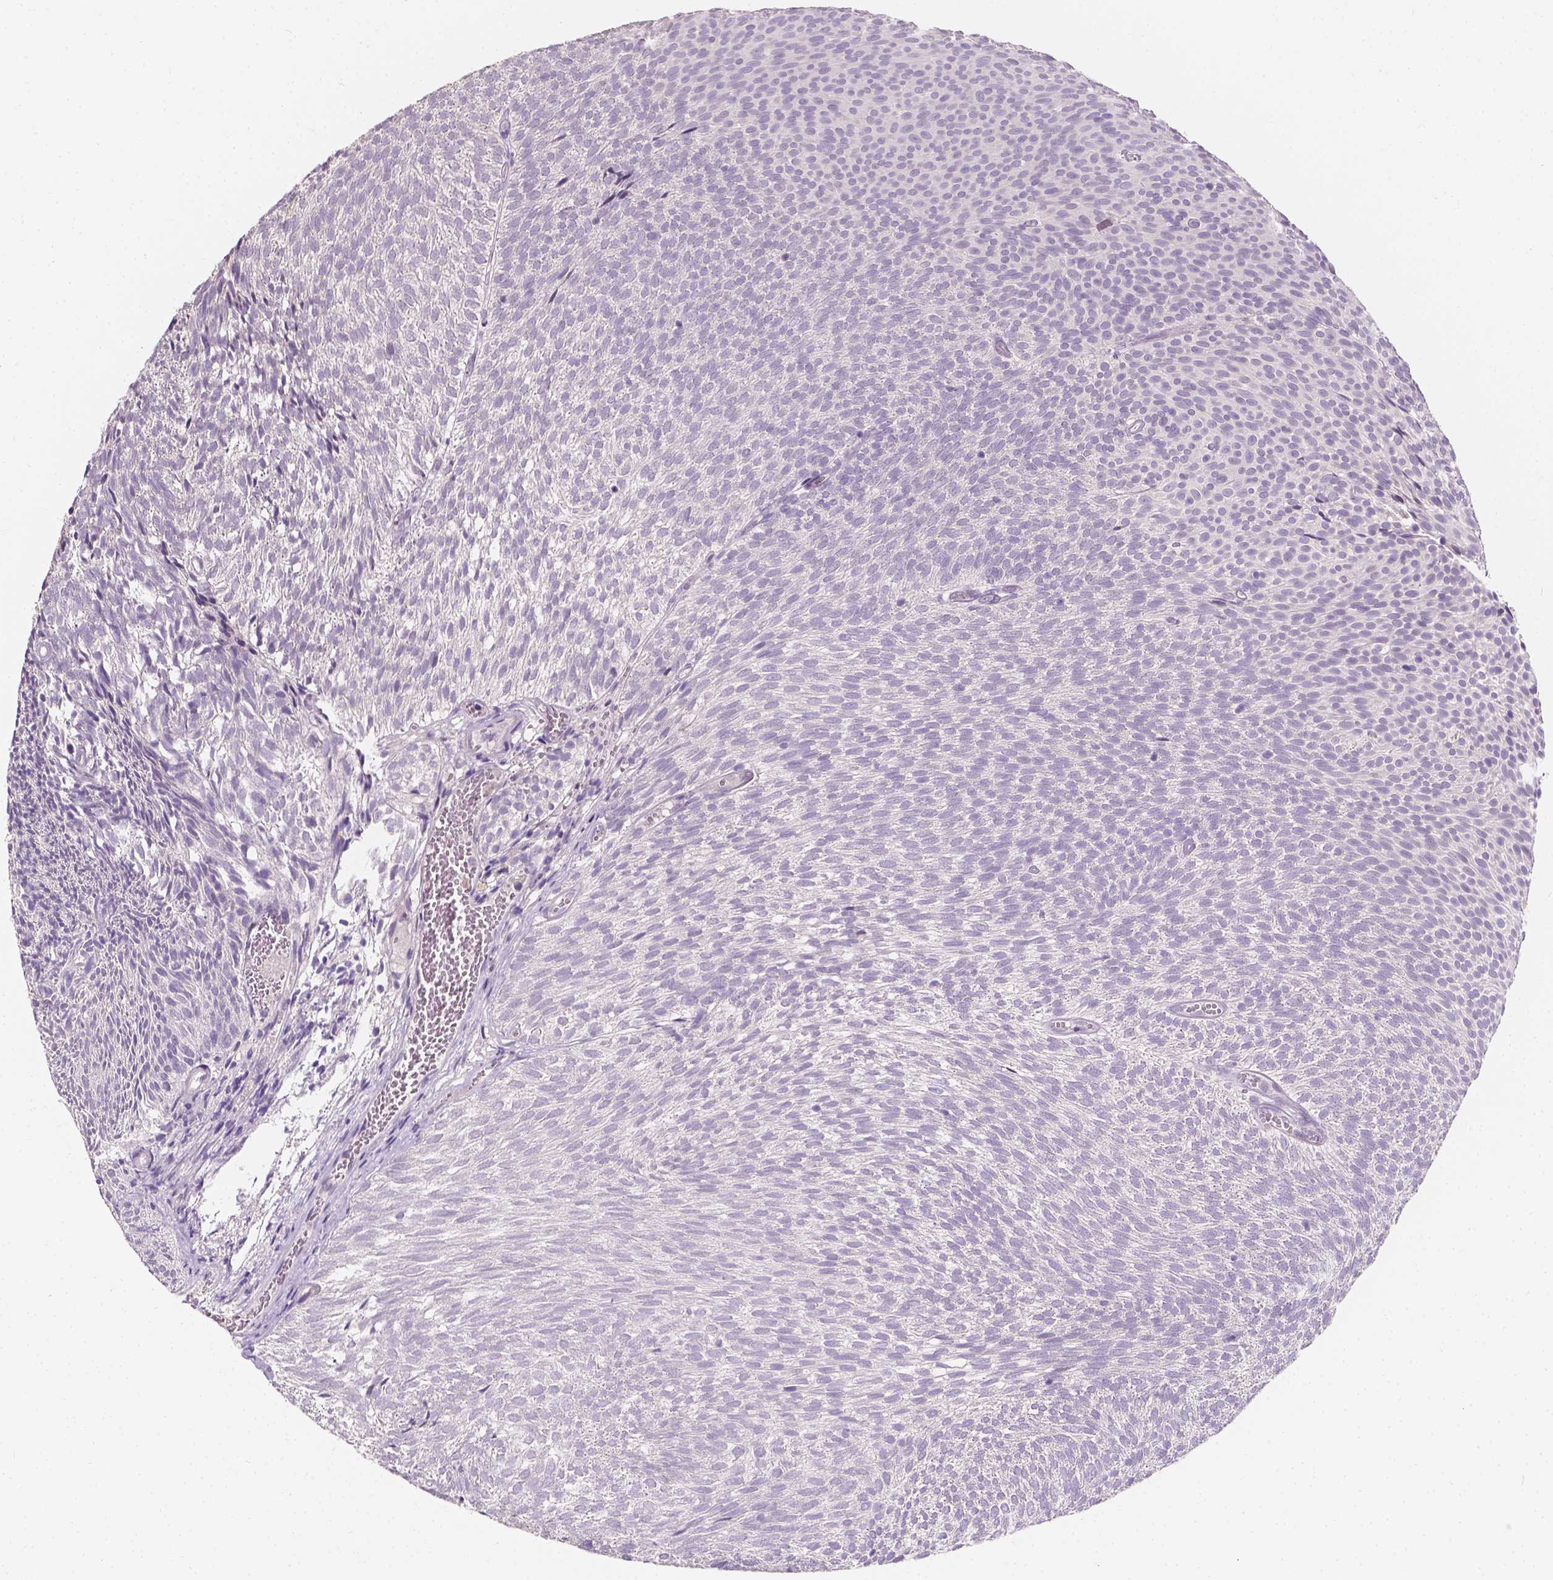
{"staining": {"intensity": "negative", "quantity": "none", "location": "none"}, "tissue": "urothelial cancer", "cell_type": "Tumor cells", "image_type": "cancer", "snomed": [{"axis": "morphology", "description": "Urothelial carcinoma, Low grade"}, {"axis": "topography", "description": "Urinary bladder"}], "caption": "High power microscopy image of an IHC image of urothelial carcinoma (low-grade), revealing no significant staining in tumor cells.", "gene": "TAL1", "patient": {"sex": "male", "age": 77}}